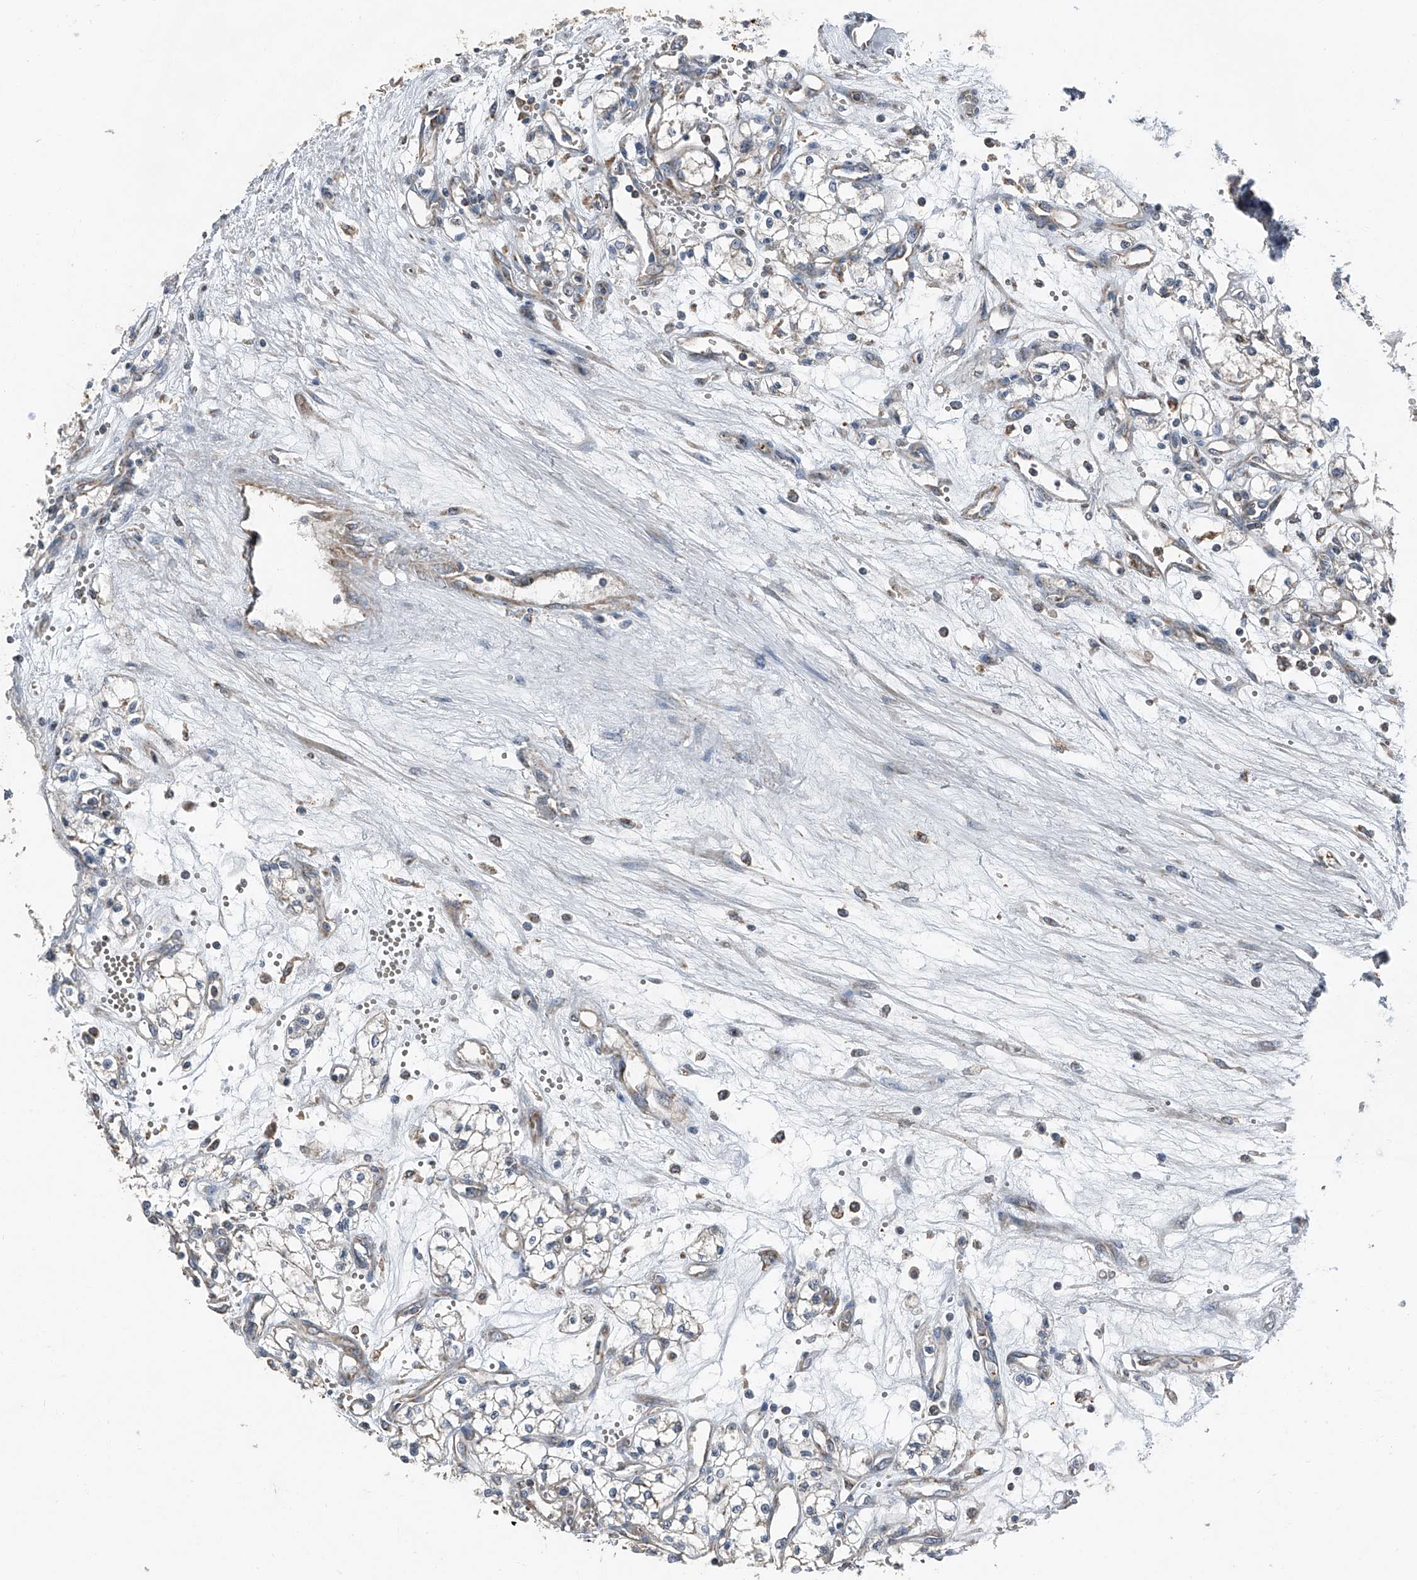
{"staining": {"intensity": "negative", "quantity": "none", "location": "none"}, "tissue": "renal cancer", "cell_type": "Tumor cells", "image_type": "cancer", "snomed": [{"axis": "morphology", "description": "Adenocarcinoma, NOS"}, {"axis": "topography", "description": "Kidney"}], "caption": "Human adenocarcinoma (renal) stained for a protein using immunohistochemistry demonstrates no staining in tumor cells.", "gene": "CHRNA7", "patient": {"sex": "male", "age": 59}}